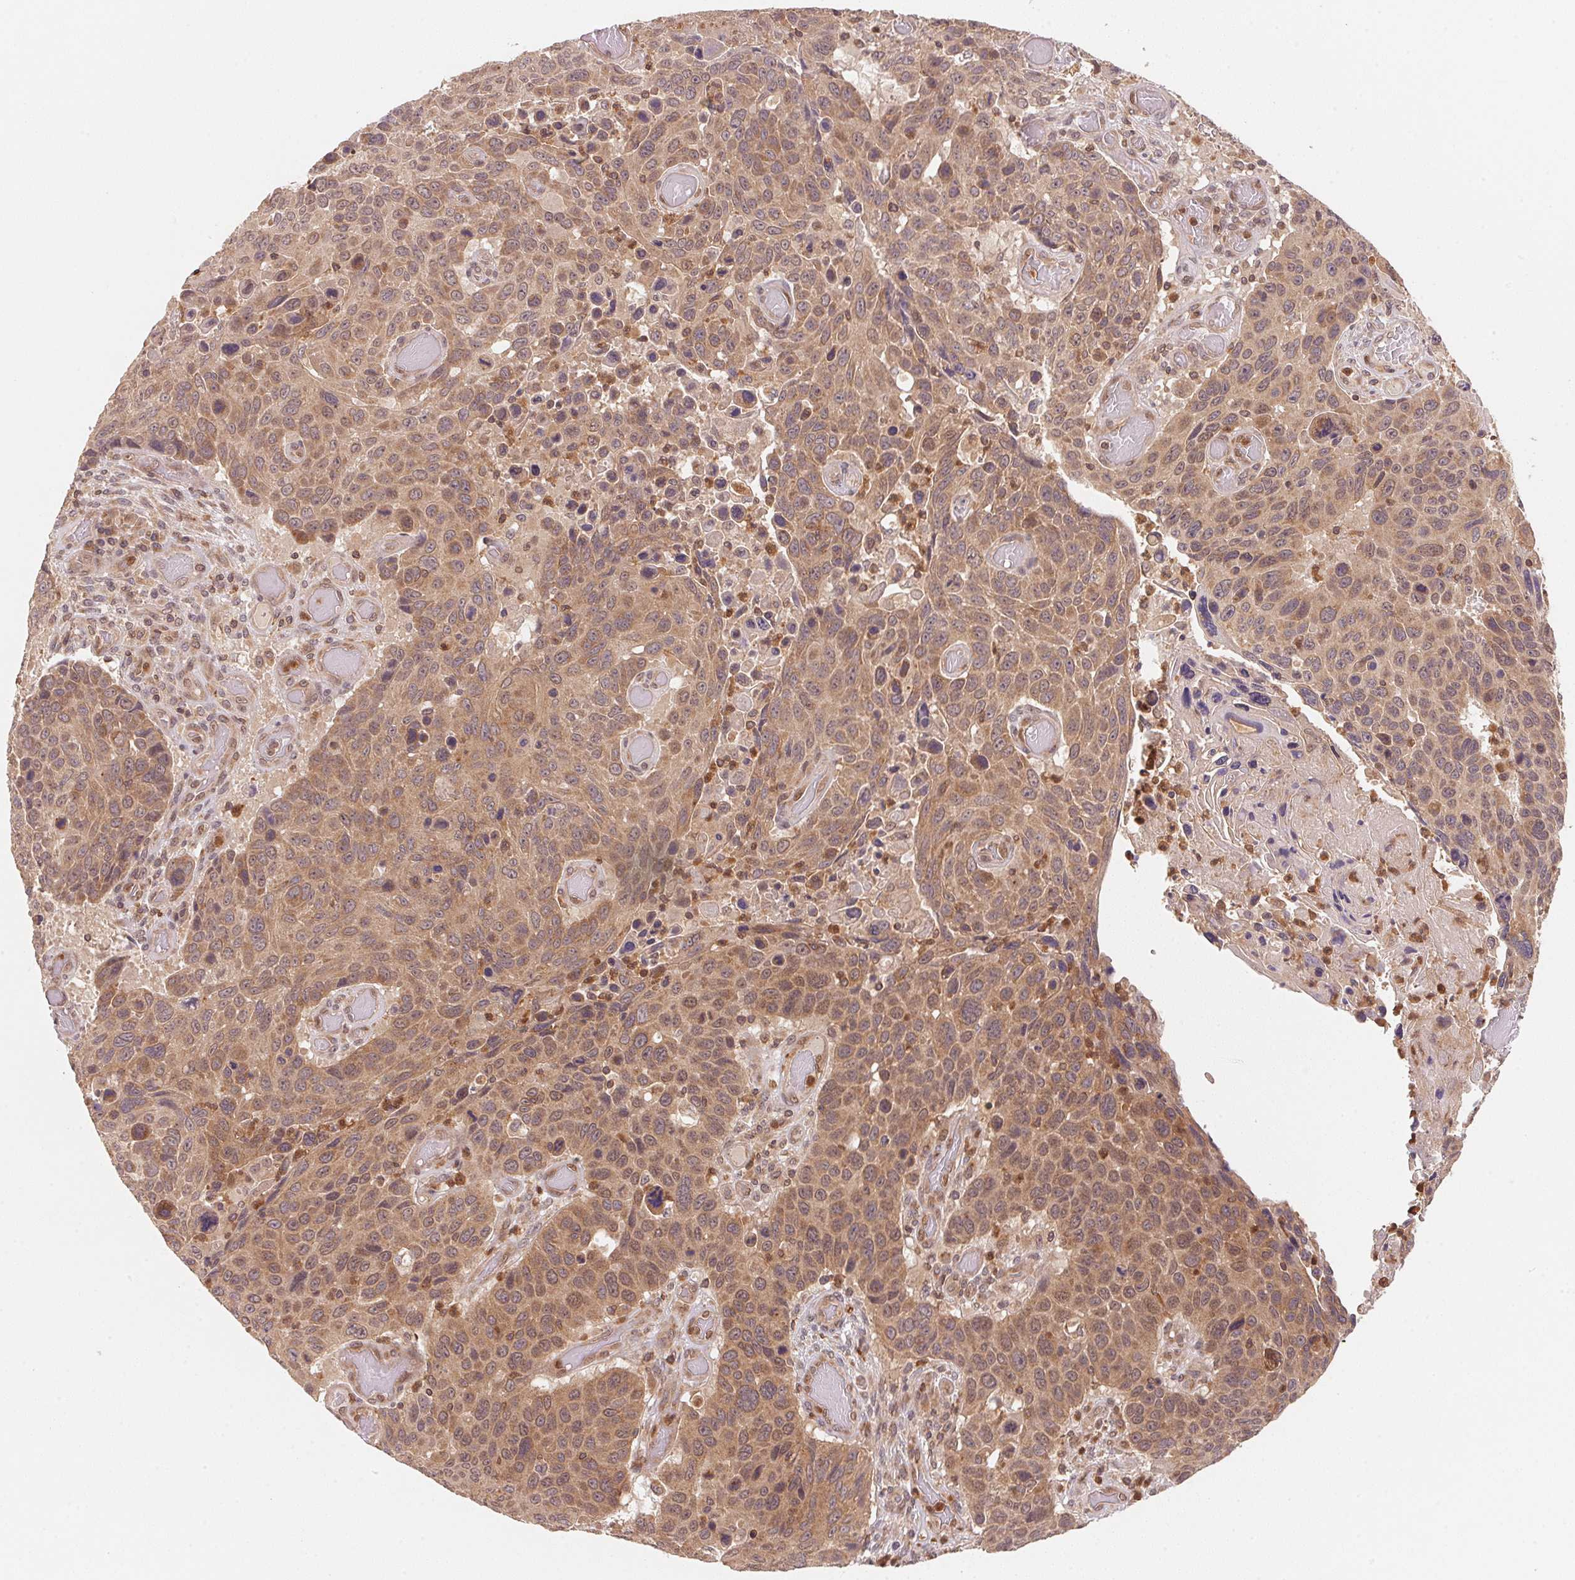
{"staining": {"intensity": "moderate", "quantity": ">75%", "location": "cytoplasmic/membranous,nuclear"}, "tissue": "lung cancer", "cell_type": "Tumor cells", "image_type": "cancer", "snomed": [{"axis": "morphology", "description": "Squamous cell carcinoma, NOS"}, {"axis": "topography", "description": "Lung"}], "caption": "This is an image of IHC staining of lung cancer, which shows moderate expression in the cytoplasmic/membranous and nuclear of tumor cells.", "gene": "CCDC102B", "patient": {"sex": "male", "age": 68}}